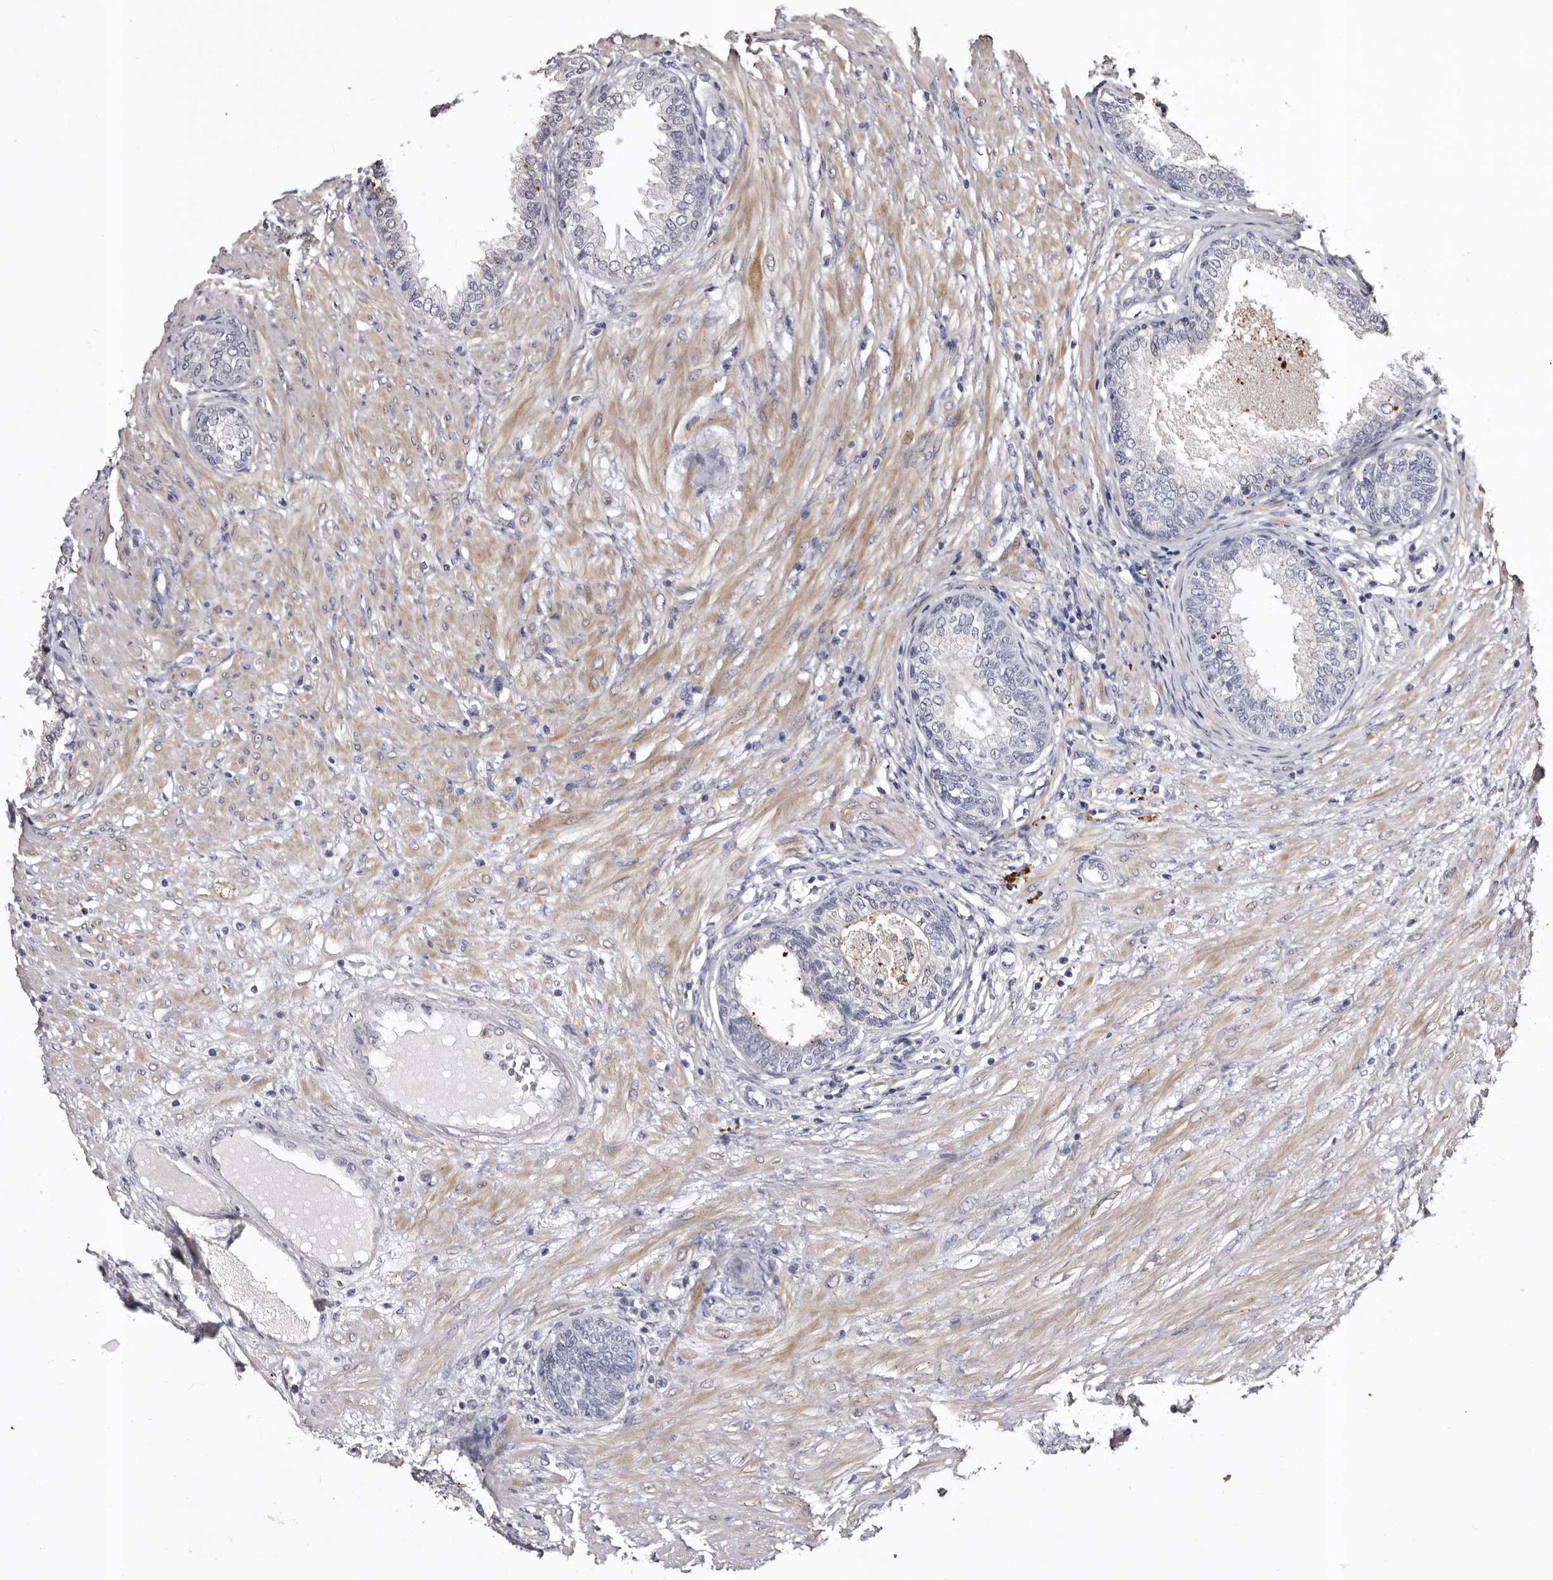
{"staining": {"intensity": "negative", "quantity": "none", "location": "none"}, "tissue": "prostate", "cell_type": "Glandular cells", "image_type": "normal", "snomed": [{"axis": "morphology", "description": "Normal tissue, NOS"}, {"axis": "topography", "description": "Prostate"}], "caption": "This is a photomicrograph of immunohistochemistry (IHC) staining of benign prostate, which shows no expression in glandular cells.", "gene": "SLC10A4", "patient": {"sex": "male", "age": 76}}